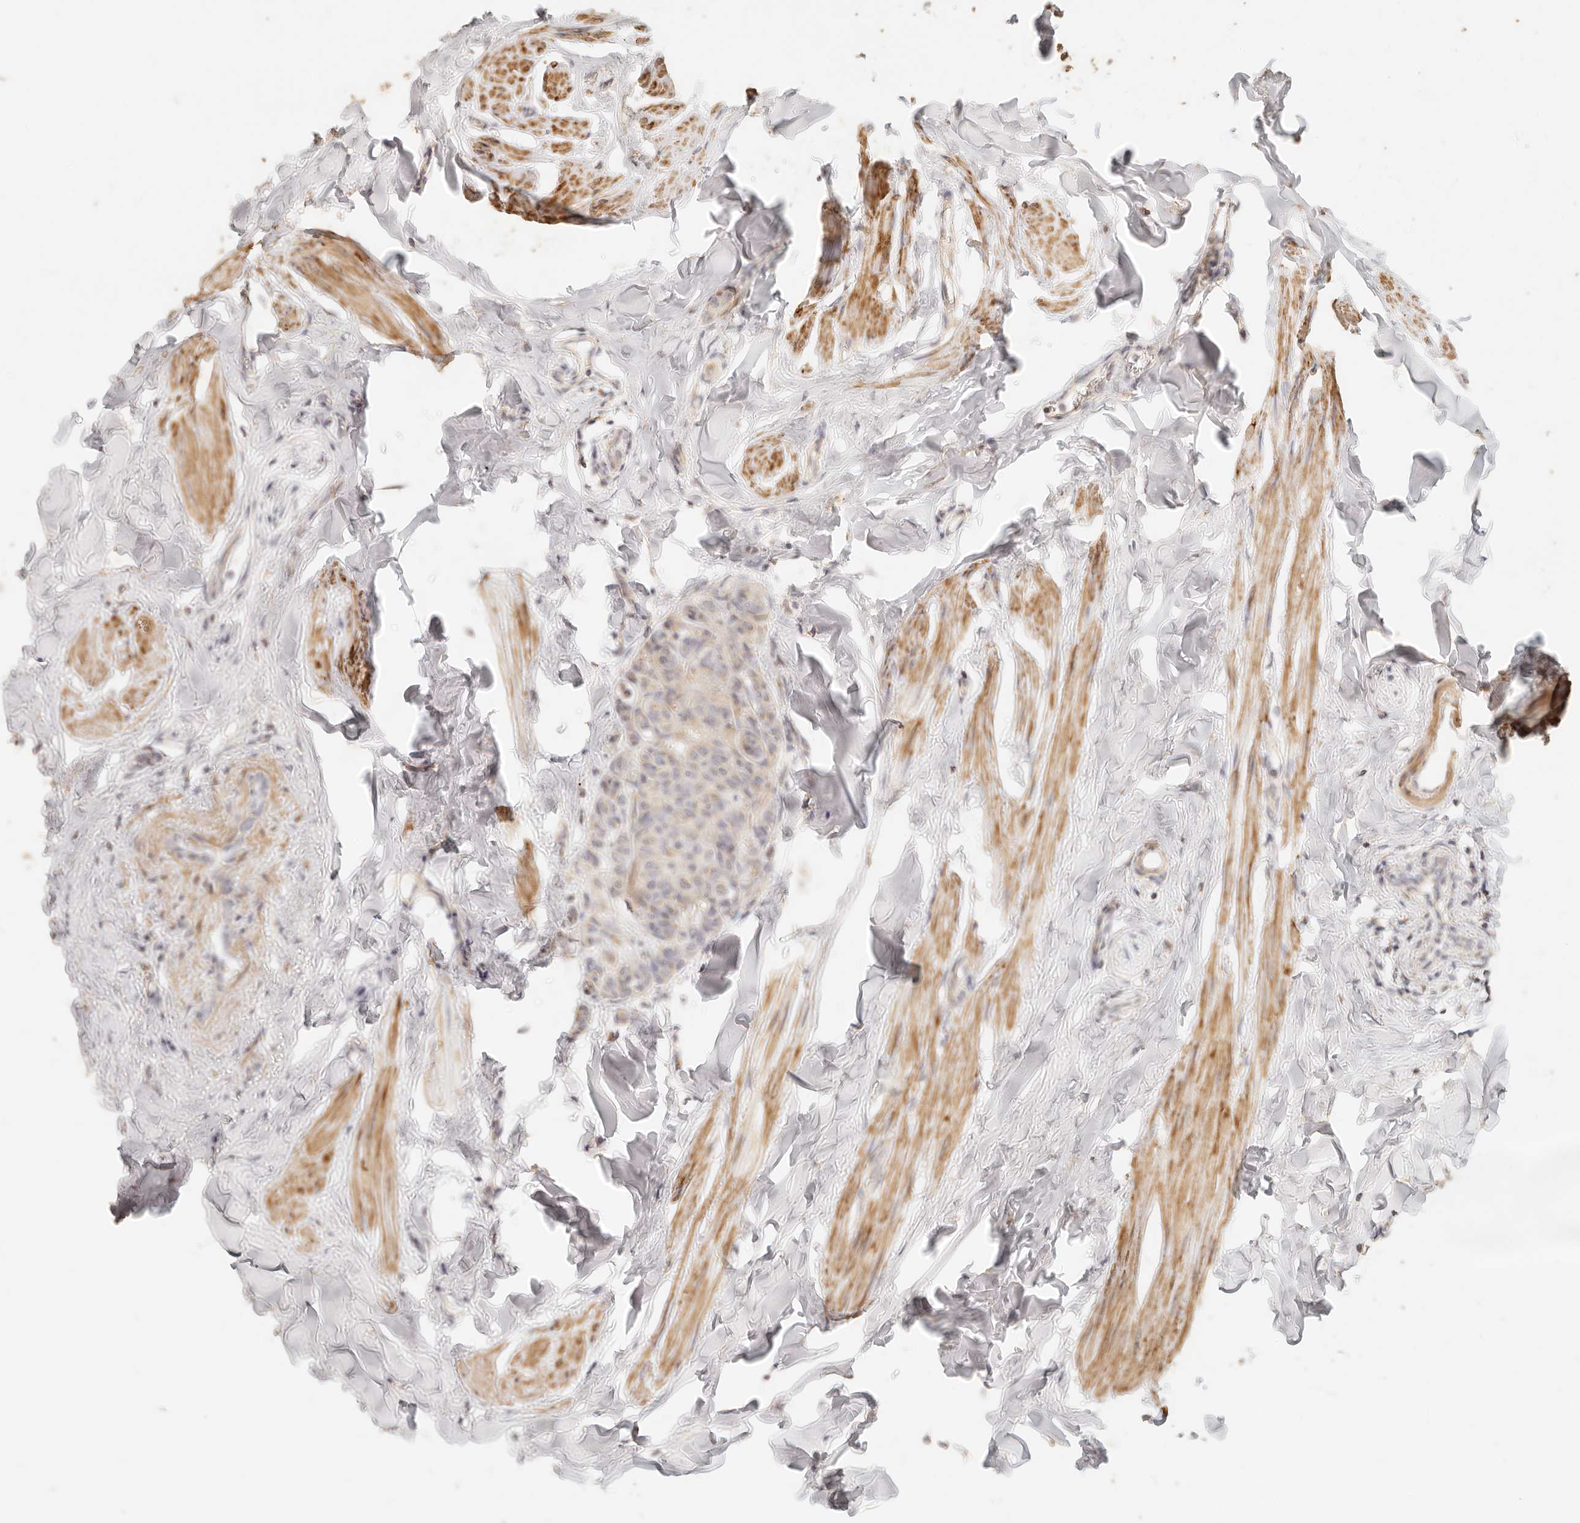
{"staining": {"intensity": "moderate", "quantity": "<25%", "location": "nuclear"}, "tissue": "breast cancer", "cell_type": "Tumor cells", "image_type": "cancer", "snomed": [{"axis": "morphology", "description": "Duct carcinoma"}, {"axis": "topography", "description": "Breast"}], "caption": "DAB immunohistochemical staining of invasive ductal carcinoma (breast) displays moderate nuclear protein positivity in approximately <25% of tumor cells.", "gene": "PTPN22", "patient": {"sex": "female", "age": 40}}